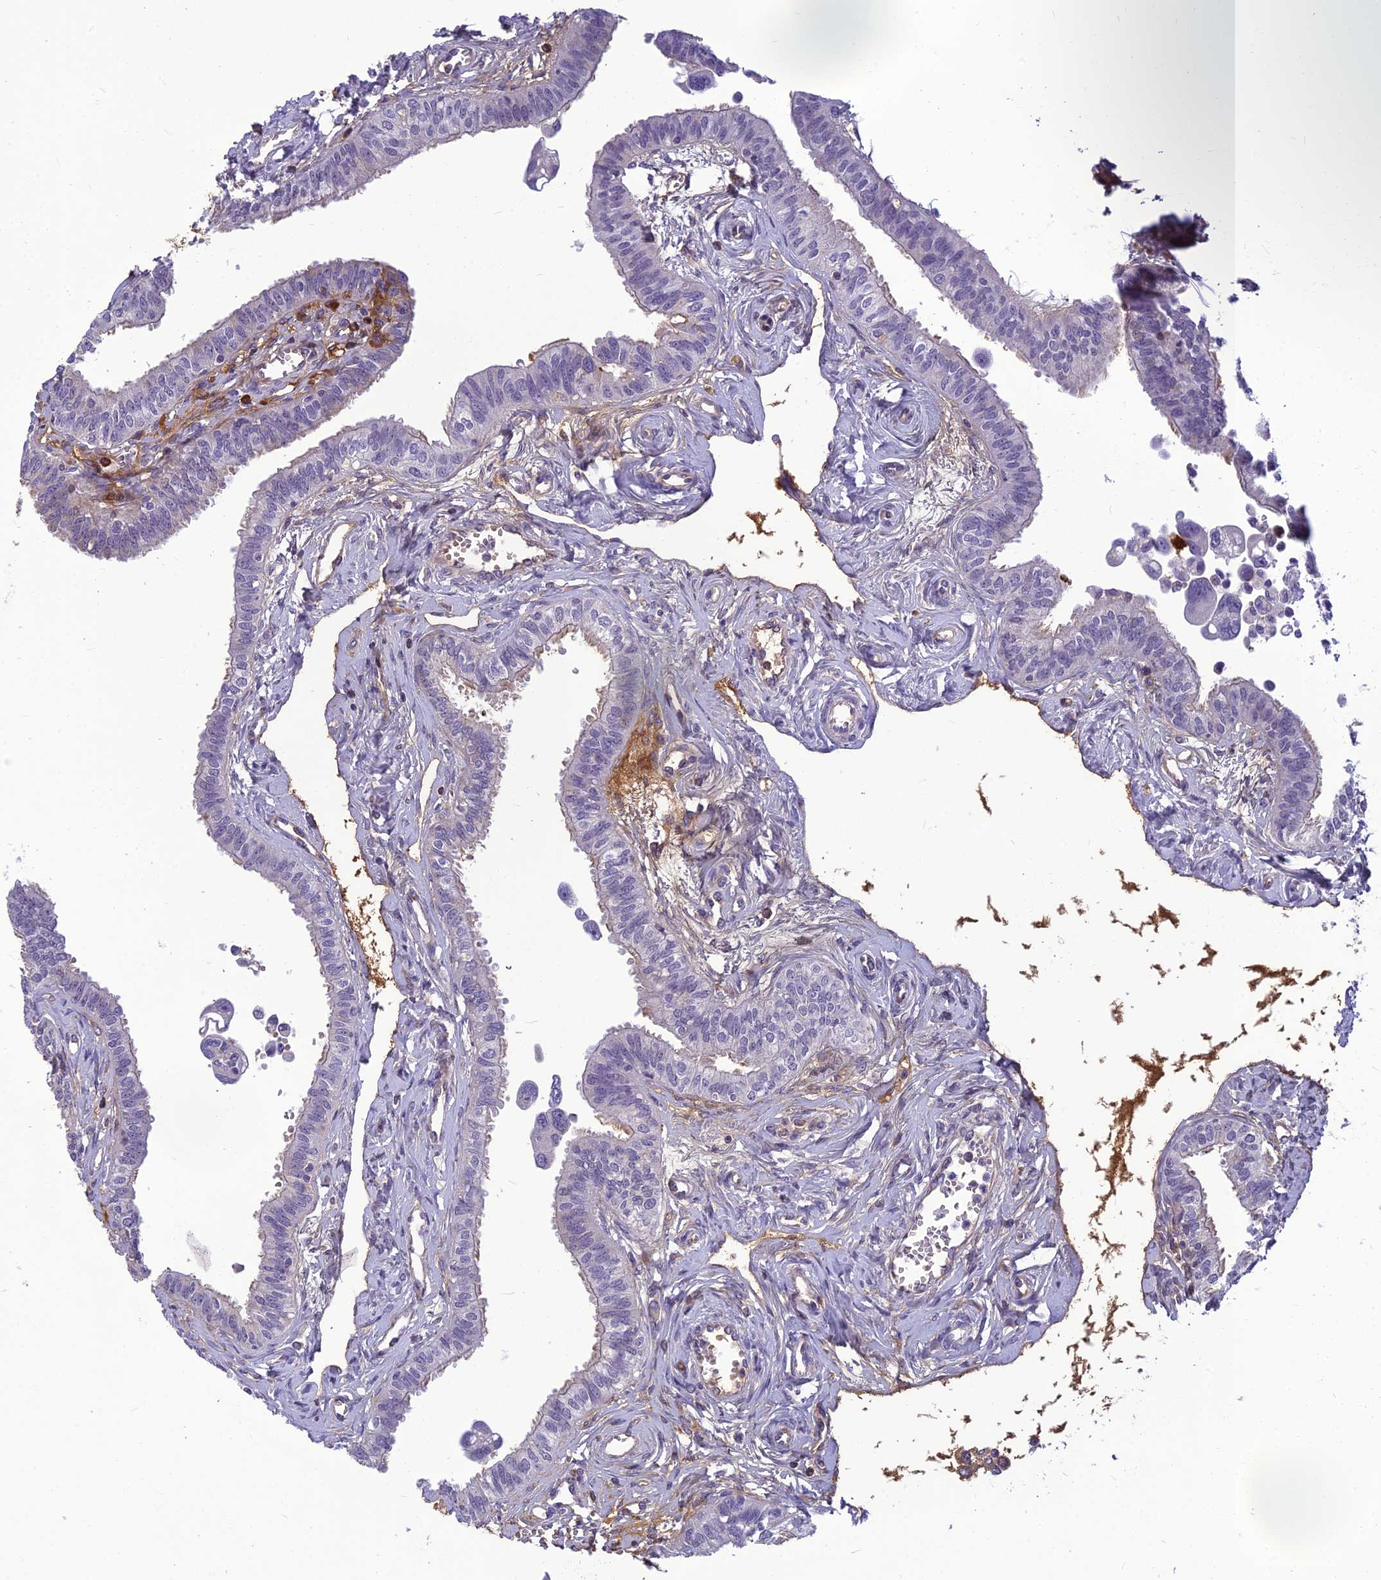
{"staining": {"intensity": "negative", "quantity": "none", "location": "none"}, "tissue": "fallopian tube", "cell_type": "Glandular cells", "image_type": "normal", "snomed": [{"axis": "morphology", "description": "Normal tissue, NOS"}, {"axis": "morphology", "description": "Carcinoma, NOS"}, {"axis": "topography", "description": "Fallopian tube"}, {"axis": "topography", "description": "Ovary"}], "caption": "IHC histopathology image of benign fallopian tube: fallopian tube stained with DAB exhibits no significant protein staining in glandular cells.", "gene": "CLEC11A", "patient": {"sex": "female", "age": 59}}